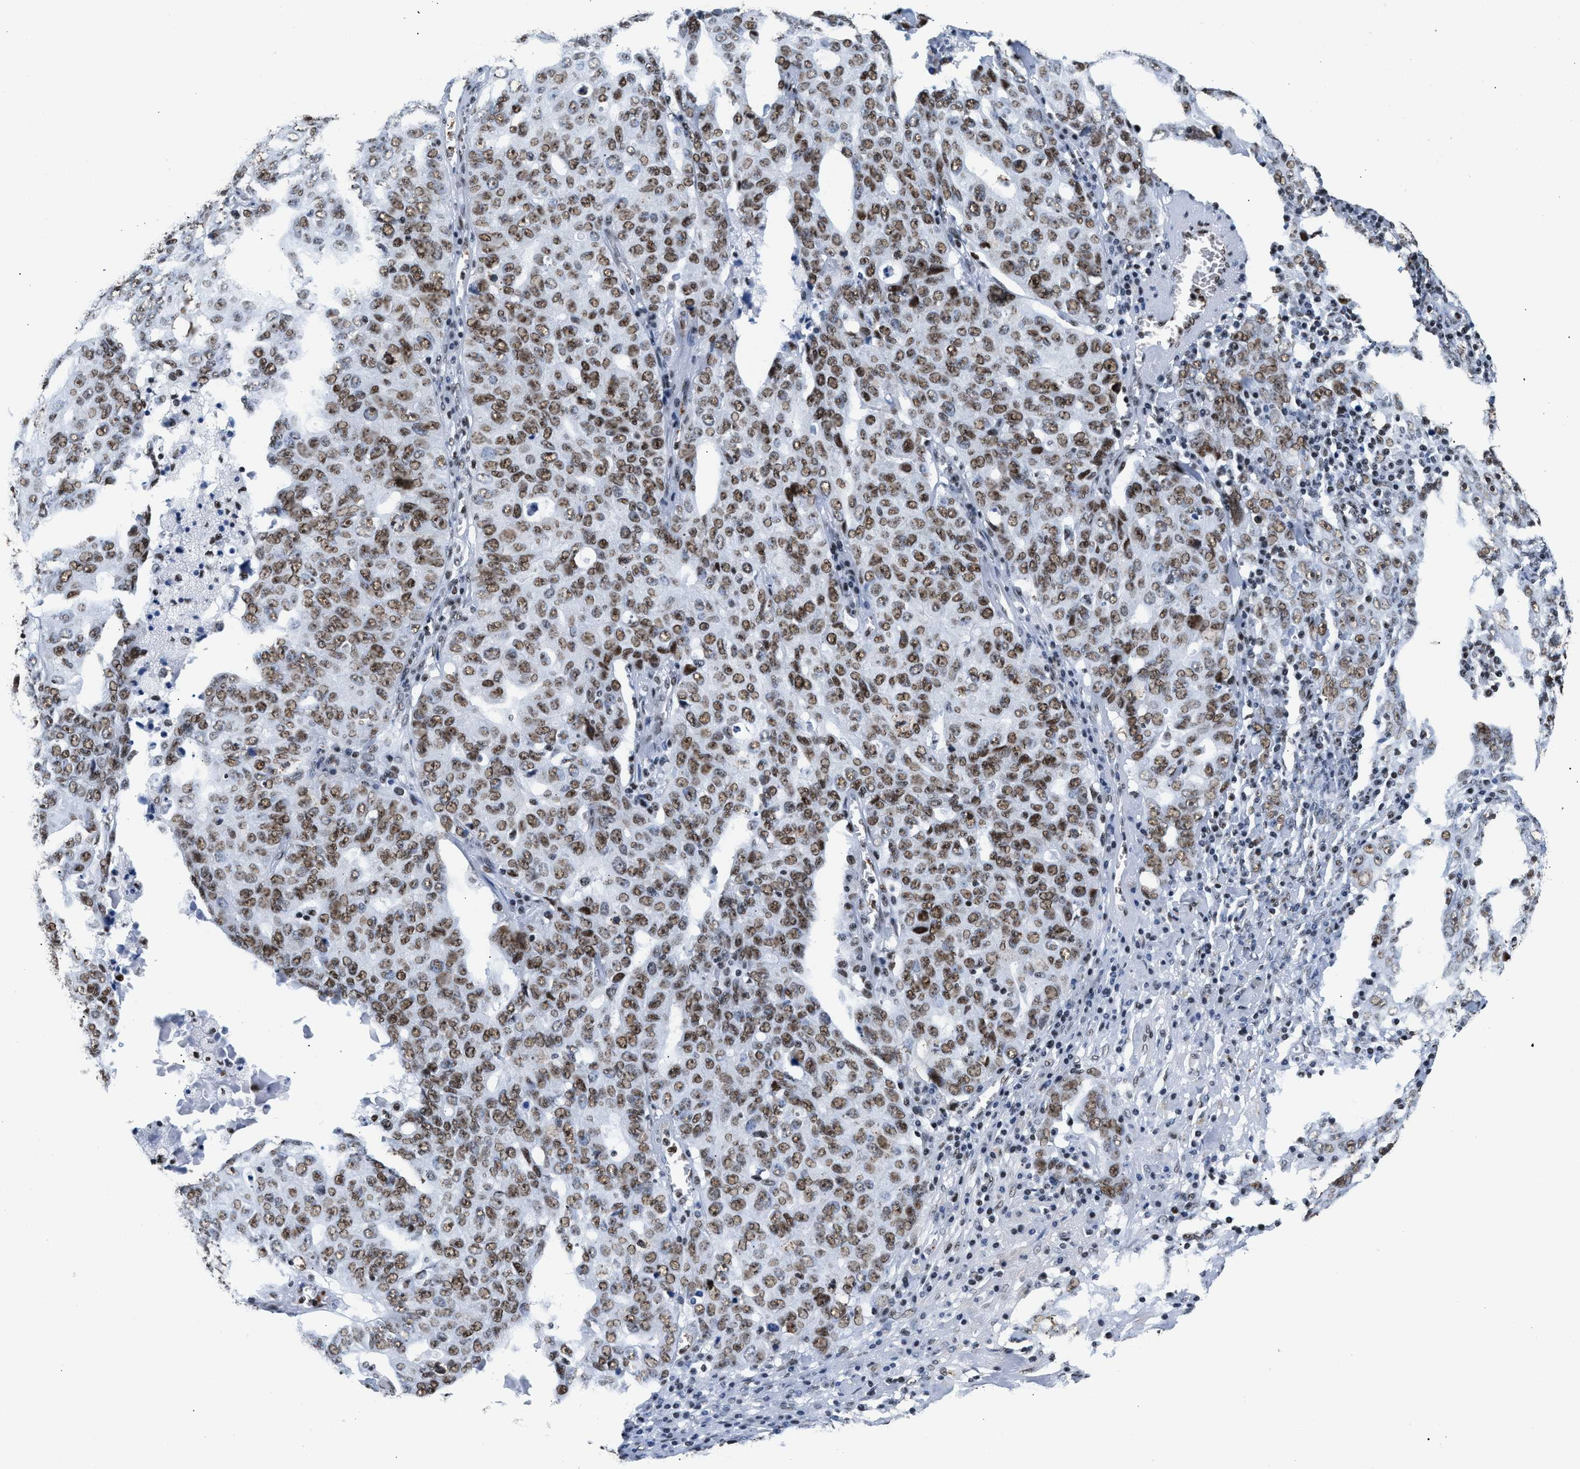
{"staining": {"intensity": "moderate", "quantity": ">75%", "location": "nuclear"}, "tissue": "ovarian cancer", "cell_type": "Tumor cells", "image_type": "cancer", "snomed": [{"axis": "morphology", "description": "Carcinoma, endometroid"}, {"axis": "topography", "description": "Ovary"}], "caption": "Ovarian cancer stained for a protein shows moderate nuclear positivity in tumor cells. (Brightfield microscopy of DAB IHC at high magnification).", "gene": "RAD21", "patient": {"sex": "female", "age": 62}}